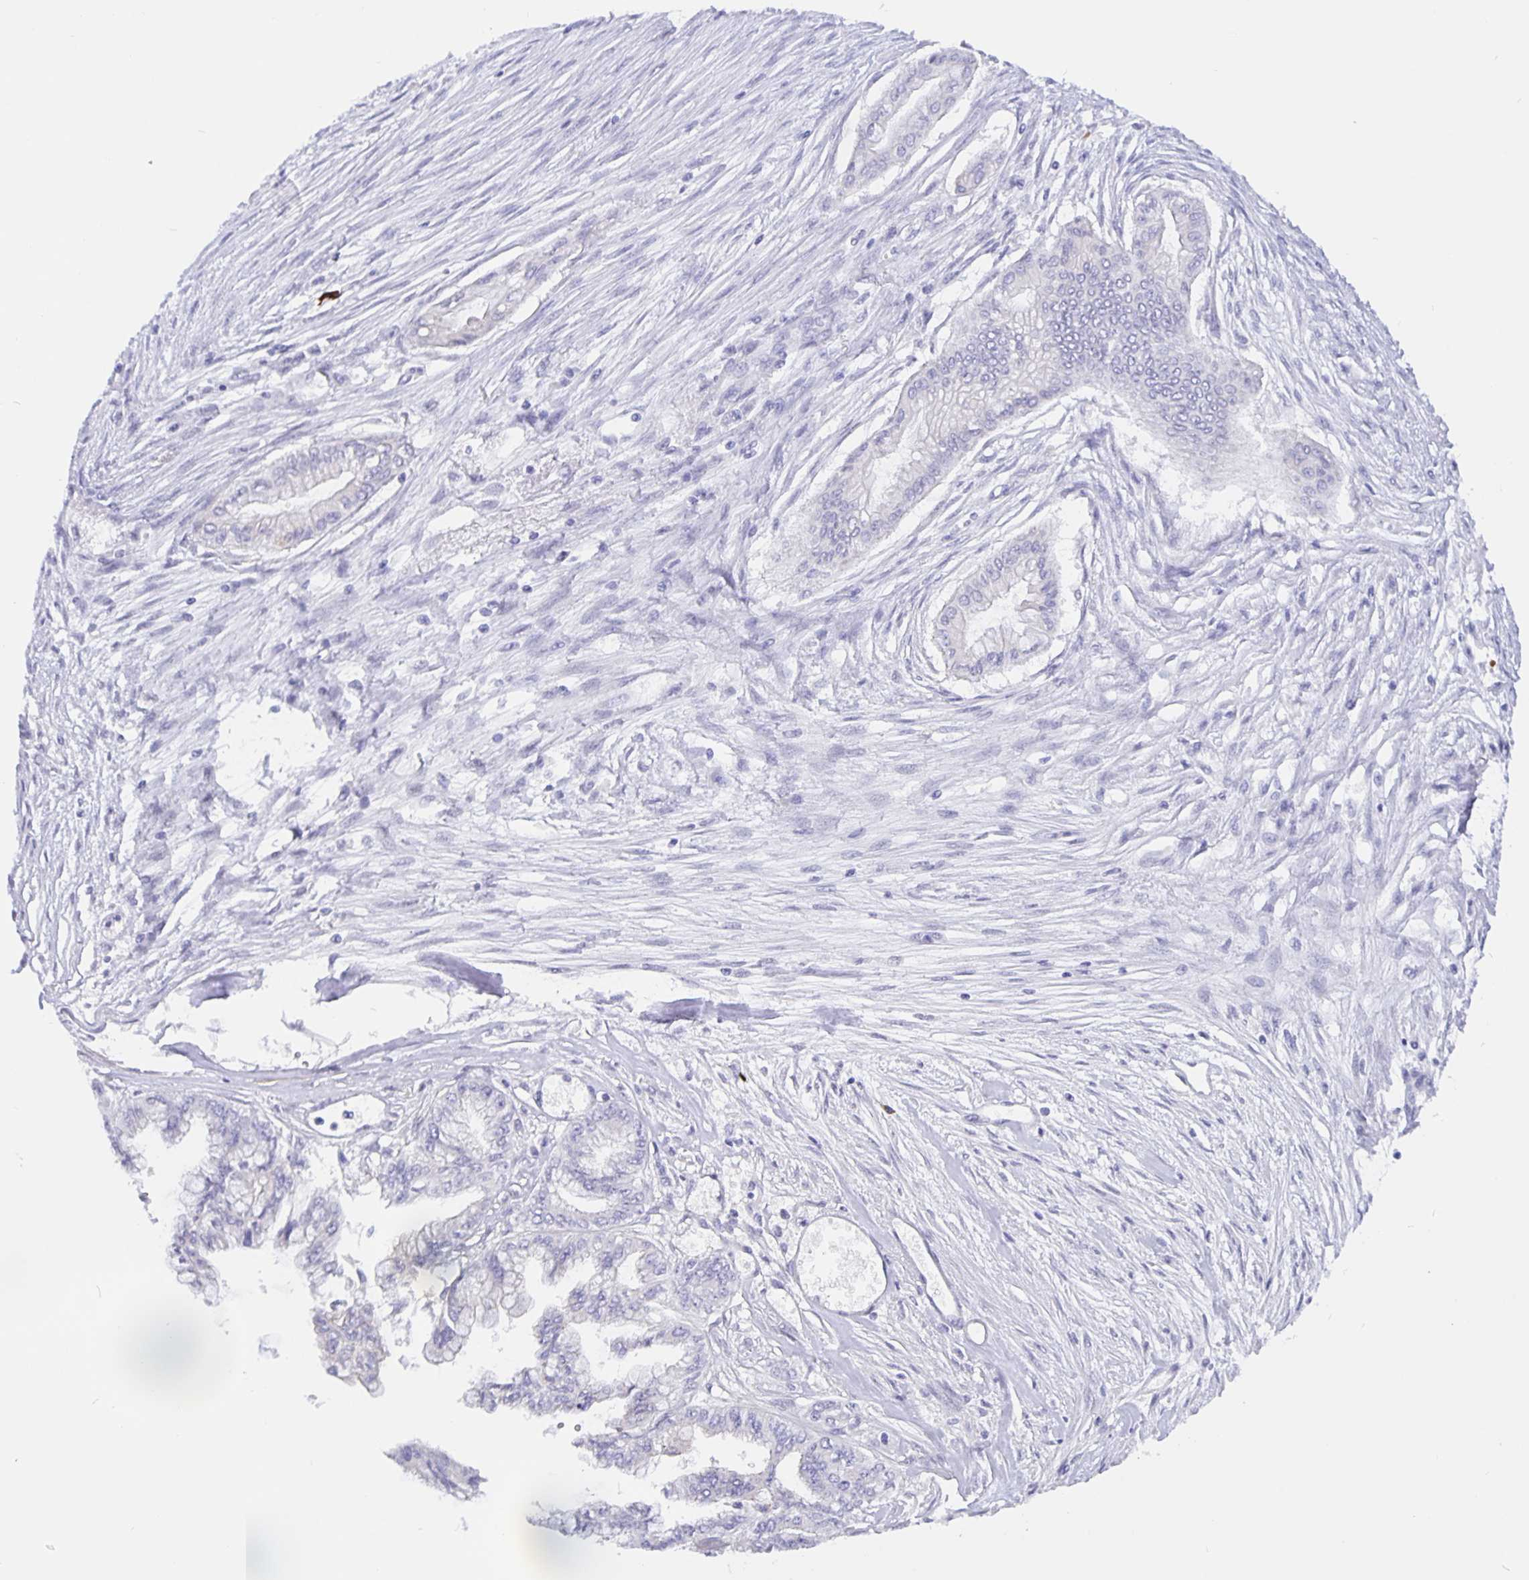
{"staining": {"intensity": "negative", "quantity": "none", "location": "none"}, "tissue": "pancreatic cancer", "cell_type": "Tumor cells", "image_type": "cancer", "snomed": [{"axis": "morphology", "description": "Adenocarcinoma, NOS"}, {"axis": "topography", "description": "Pancreas"}], "caption": "Immunohistochemistry (IHC) of adenocarcinoma (pancreatic) demonstrates no staining in tumor cells. (Stains: DAB (3,3'-diaminobenzidine) immunohistochemistry with hematoxylin counter stain, Microscopy: brightfield microscopy at high magnification).", "gene": "ERMN", "patient": {"sex": "female", "age": 68}}